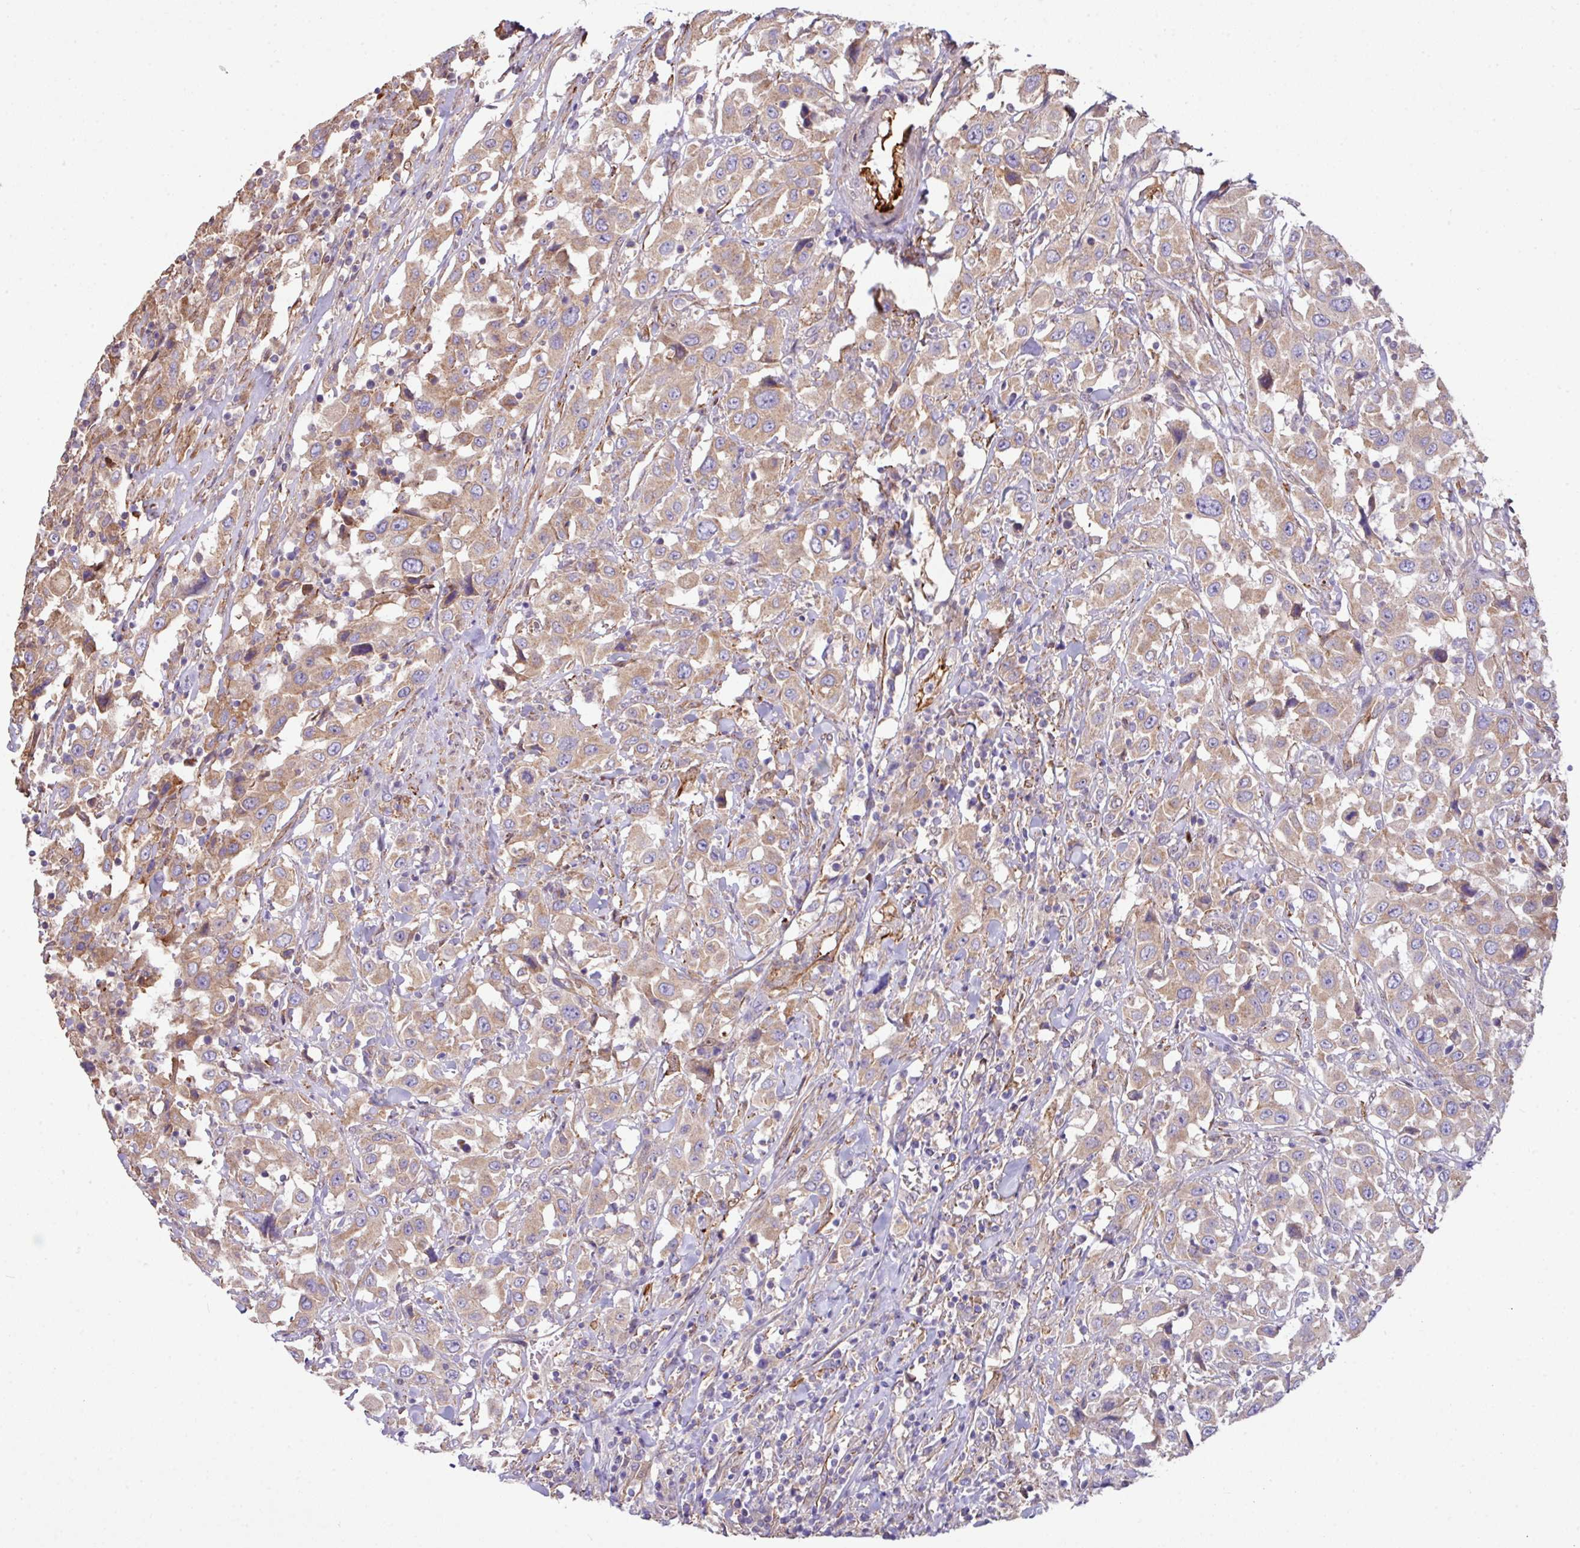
{"staining": {"intensity": "moderate", "quantity": "25%-75%", "location": "cytoplasmic/membranous"}, "tissue": "urothelial cancer", "cell_type": "Tumor cells", "image_type": "cancer", "snomed": [{"axis": "morphology", "description": "Urothelial carcinoma, High grade"}, {"axis": "topography", "description": "Urinary bladder"}], "caption": "Immunohistochemistry staining of high-grade urothelial carcinoma, which displays medium levels of moderate cytoplasmic/membranous staining in about 25%-75% of tumor cells indicating moderate cytoplasmic/membranous protein expression. The staining was performed using DAB (3,3'-diaminobenzidine) (brown) for protein detection and nuclei were counterstained in hematoxylin (blue).", "gene": "LRRC53", "patient": {"sex": "male", "age": 61}}